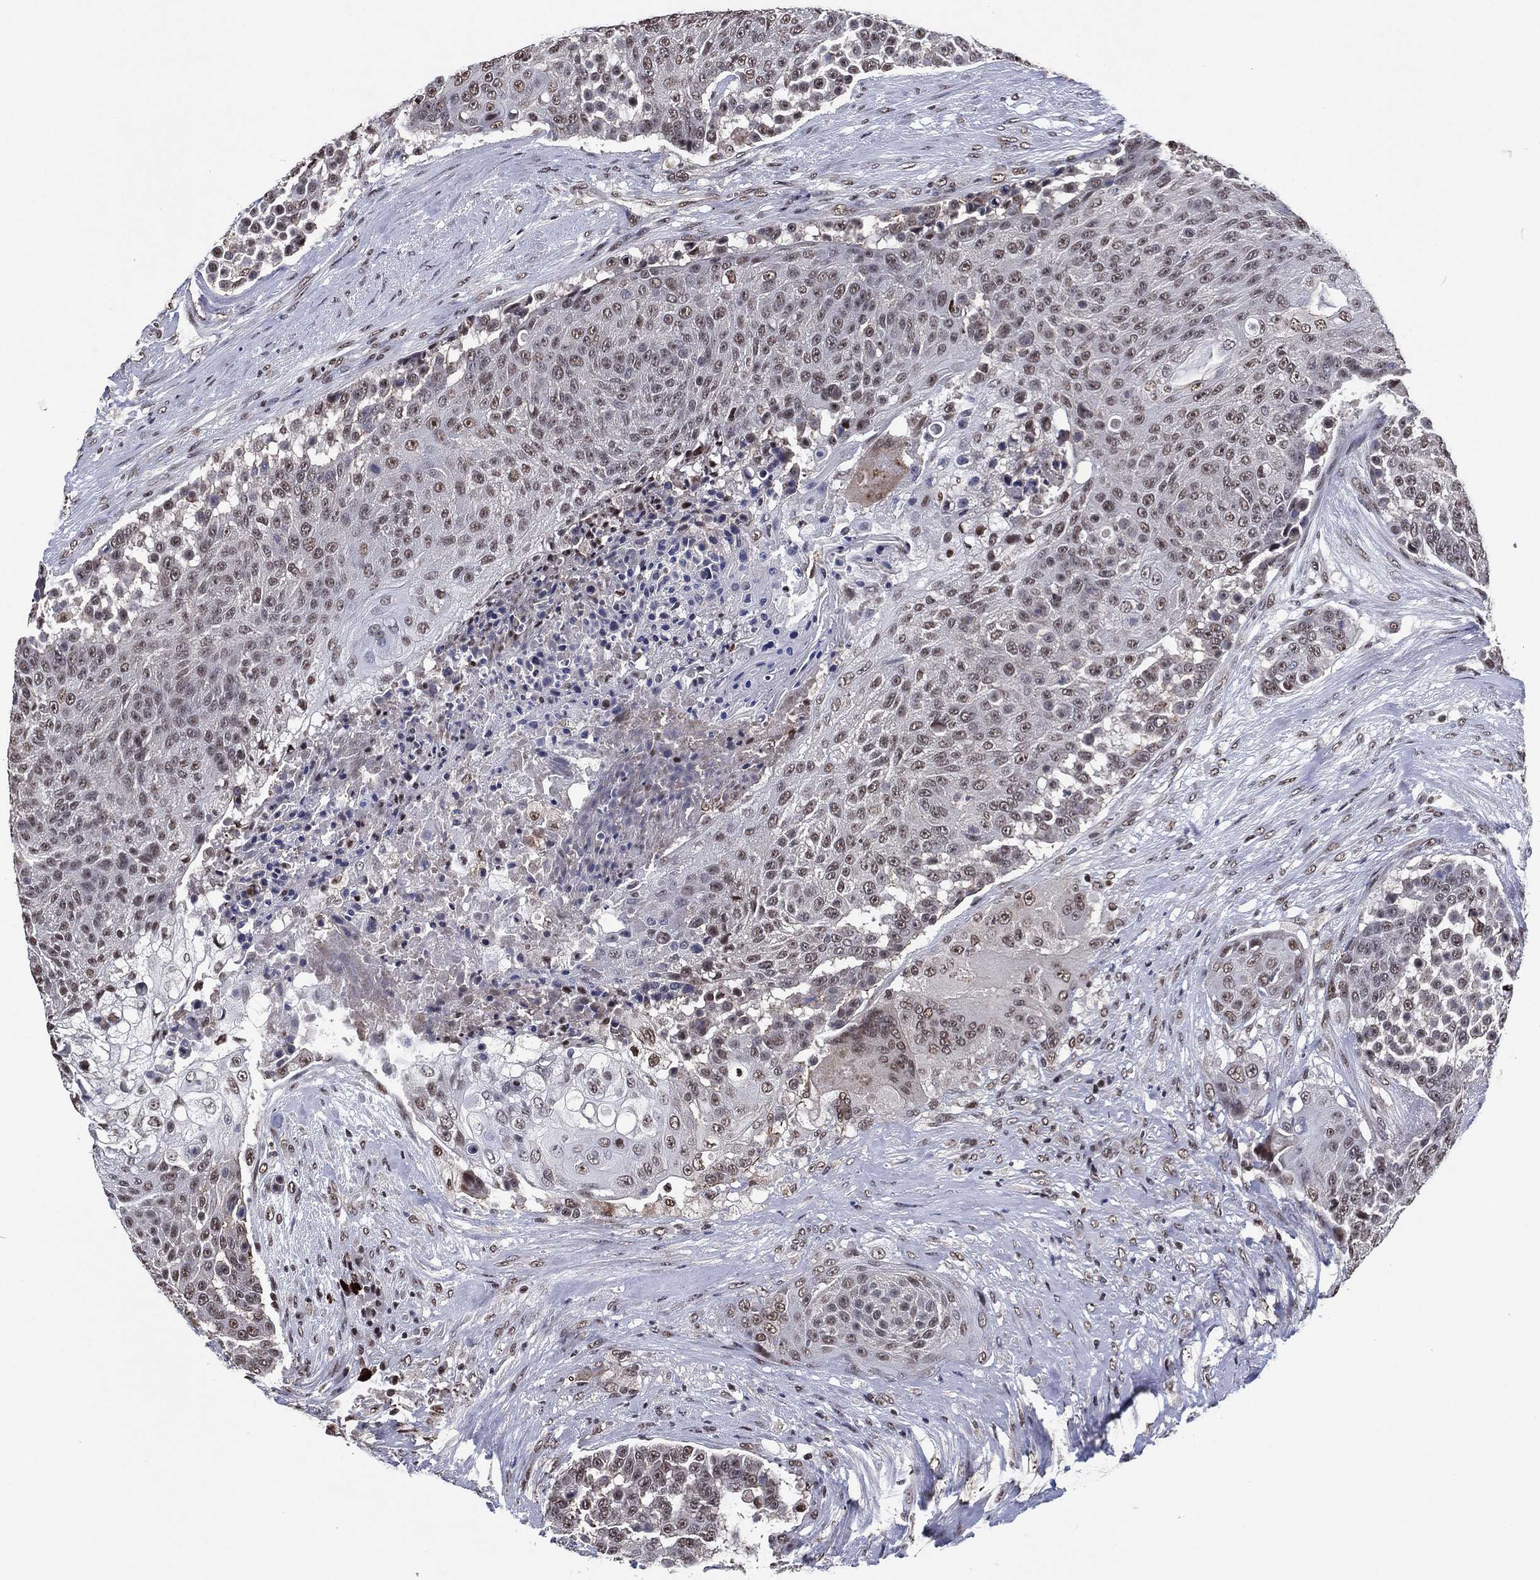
{"staining": {"intensity": "moderate", "quantity": "<25%", "location": "nuclear"}, "tissue": "urothelial cancer", "cell_type": "Tumor cells", "image_type": "cancer", "snomed": [{"axis": "morphology", "description": "Urothelial carcinoma, High grade"}, {"axis": "topography", "description": "Urinary bladder"}], "caption": "Urothelial carcinoma (high-grade) stained with immunohistochemistry exhibits moderate nuclear staining in about <25% of tumor cells. The staining was performed using DAB to visualize the protein expression in brown, while the nuclei were stained in blue with hematoxylin (Magnification: 20x).", "gene": "ZBTB42", "patient": {"sex": "female", "age": 63}}